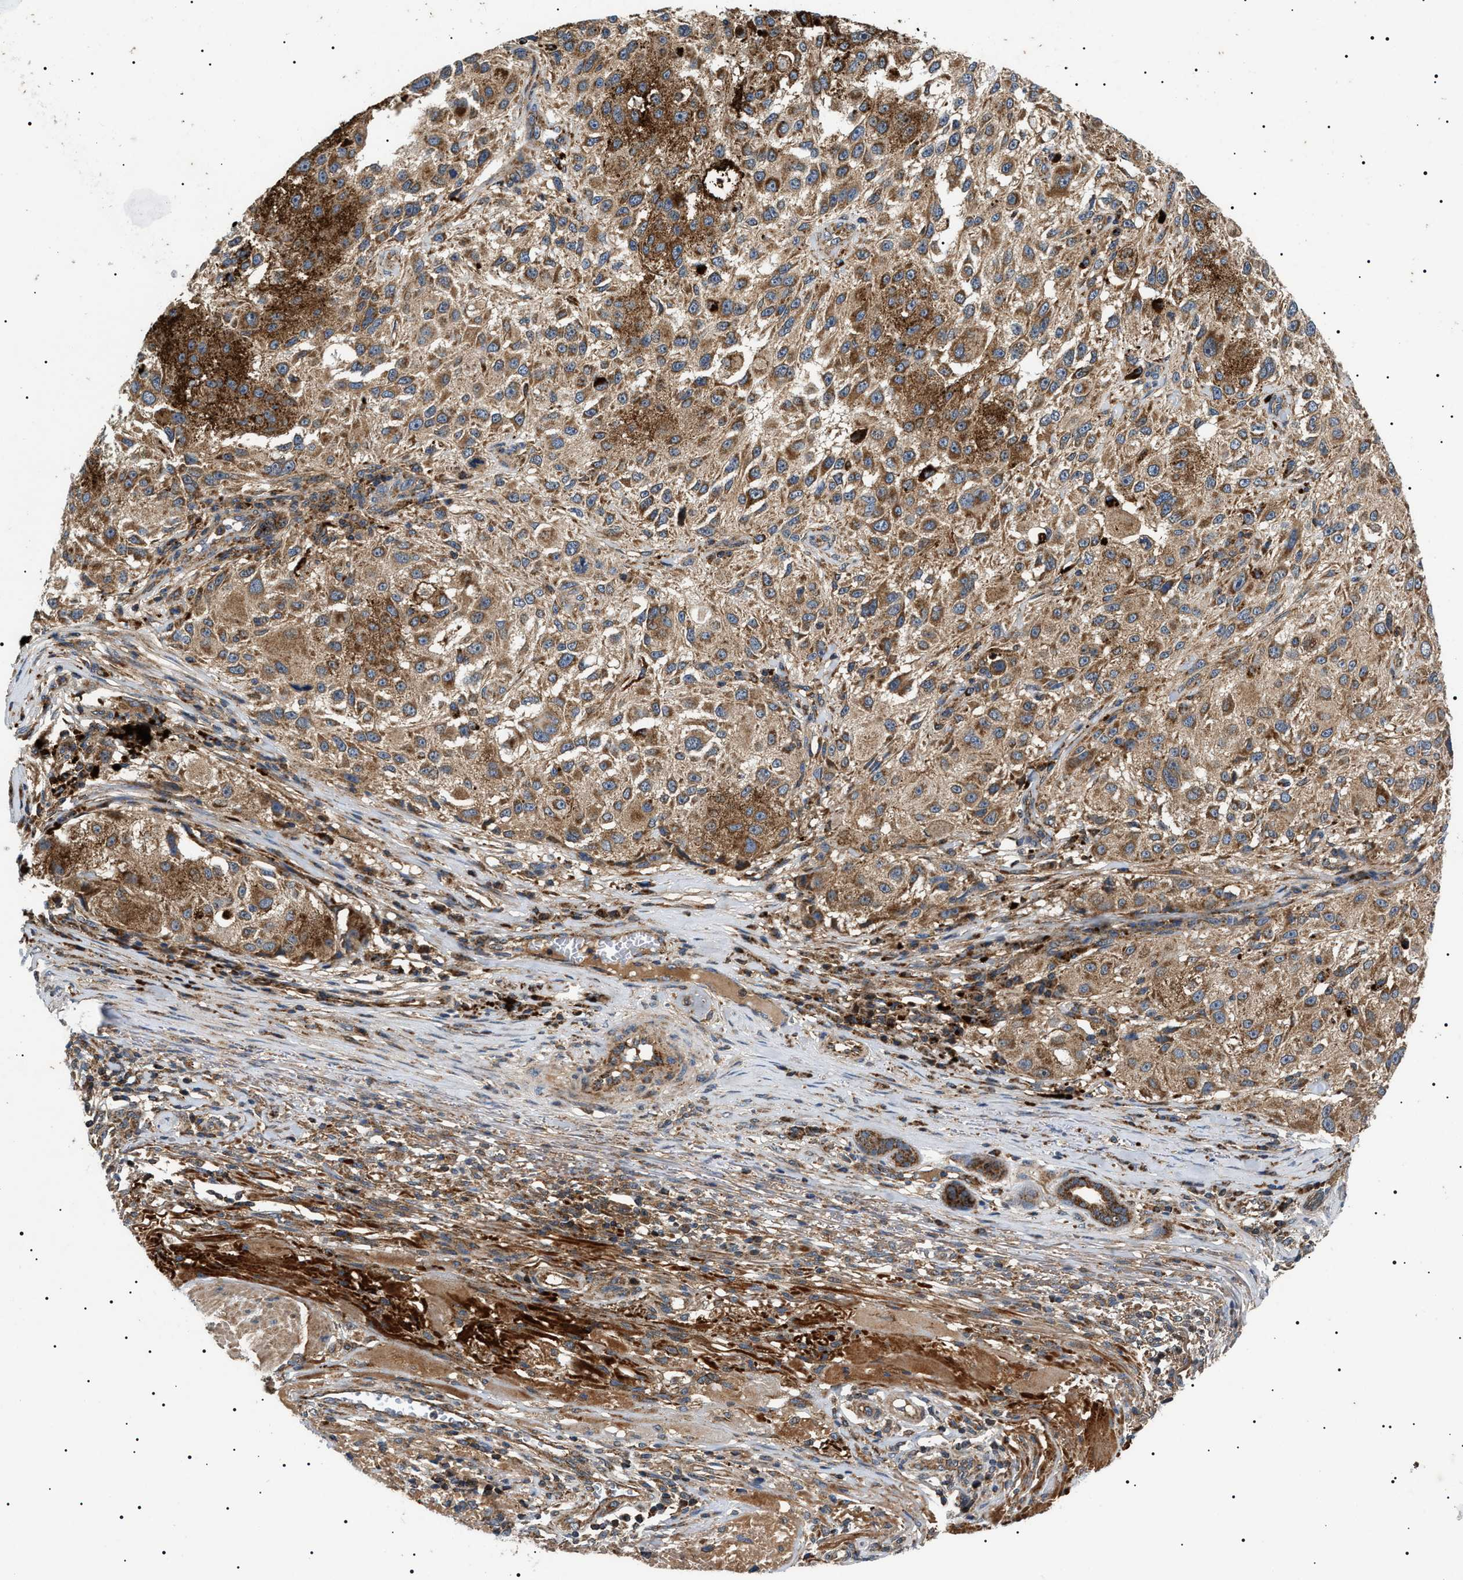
{"staining": {"intensity": "moderate", "quantity": ">75%", "location": "cytoplasmic/membranous"}, "tissue": "melanoma", "cell_type": "Tumor cells", "image_type": "cancer", "snomed": [{"axis": "morphology", "description": "Necrosis, NOS"}, {"axis": "morphology", "description": "Malignant melanoma, NOS"}, {"axis": "topography", "description": "Skin"}], "caption": "IHC (DAB (3,3'-diaminobenzidine)) staining of human malignant melanoma reveals moderate cytoplasmic/membranous protein staining in about >75% of tumor cells. Immunohistochemistry stains the protein in brown and the nuclei are stained blue.", "gene": "OXSM", "patient": {"sex": "female", "age": 87}}